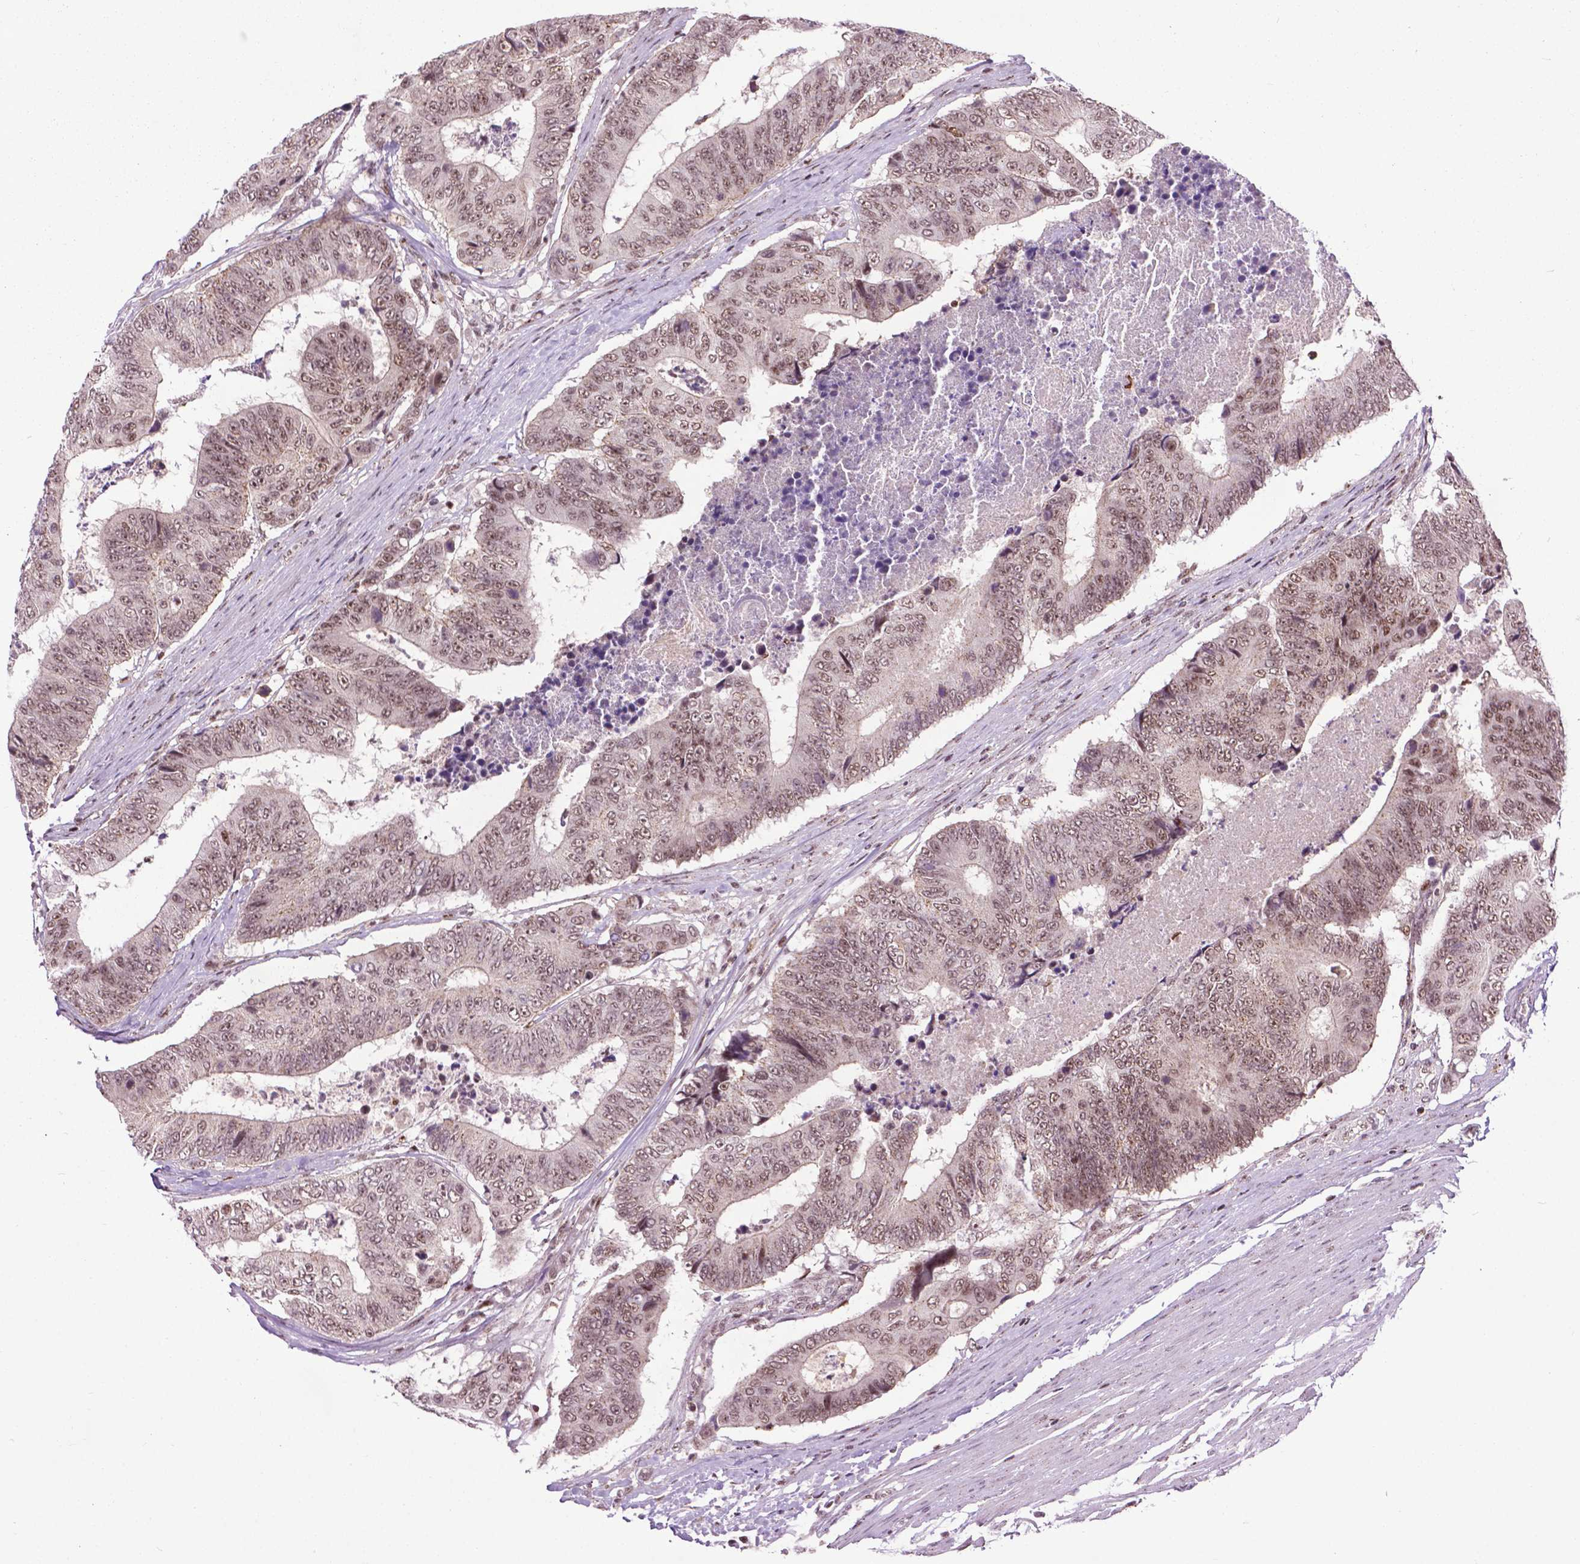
{"staining": {"intensity": "moderate", "quantity": "25%-75%", "location": "nuclear"}, "tissue": "colorectal cancer", "cell_type": "Tumor cells", "image_type": "cancer", "snomed": [{"axis": "morphology", "description": "Adenocarcinoma, NOS"}, {"axis": "topography", "description": "Colon"}], "caption": "A brown stain highlights moderate nuclear expression of a protein in colorectal cancer tumor cells.", "gene": "EAF1", "patient": {"sex": "female", "age": 48}}